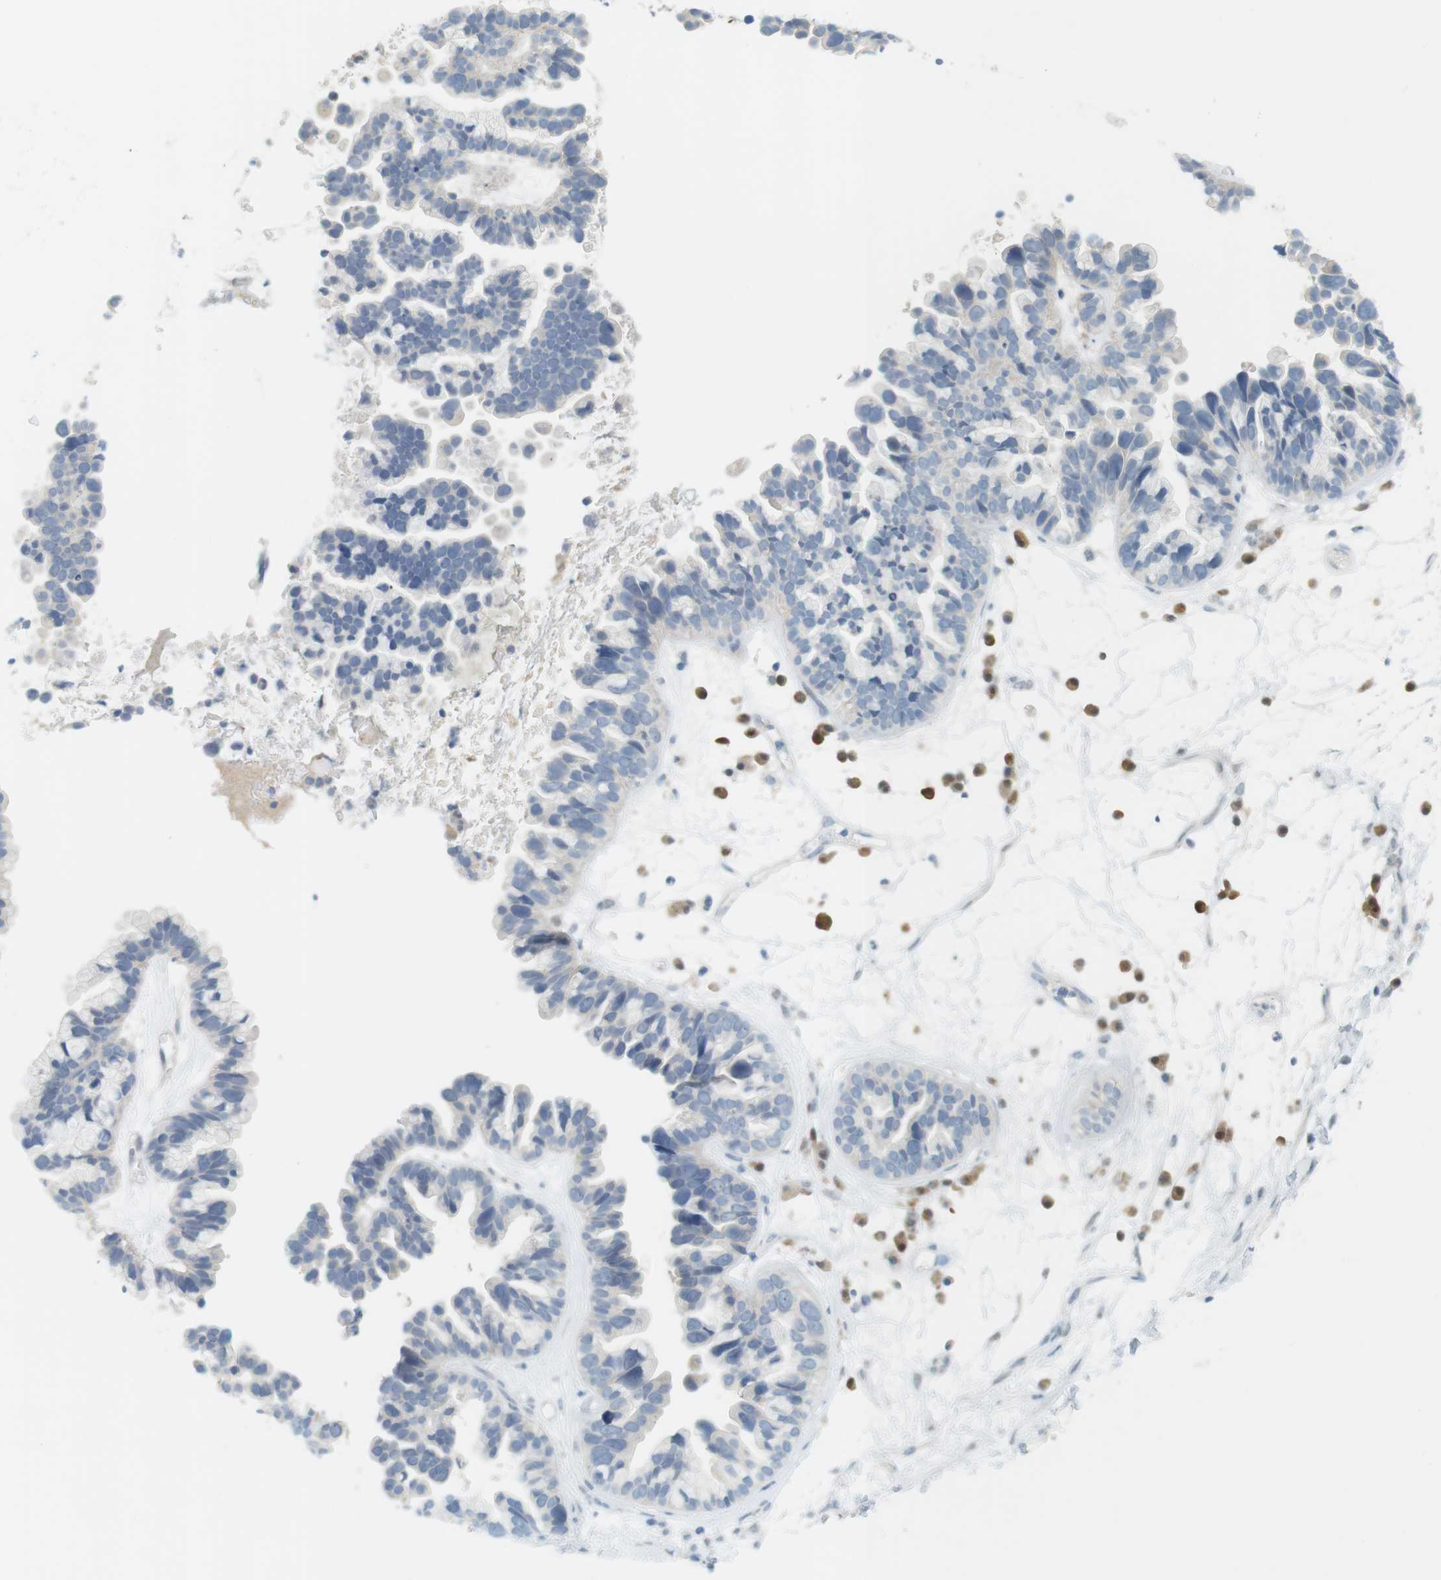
{"staining": {"intensity": "negative", "quantity": "none", "location": "none"}, "tissue": "ovarian cancer", "cell_type": "Tumor cells", "image_type": "cancer", "snomed": [{"axis": "morphology", "description": "Cystadenocarcinoma, serous, NOS"}, {"axis": "topography", "description": "Ovary"}], "caption": "This is an immunohistochemistry histopathology image of human ovarian cancer (serous cystadenocarcinoma). There is no staining in tumor cells.", "gene": "CREB3L2", "patient": {"sex": "female", "age": 56}}